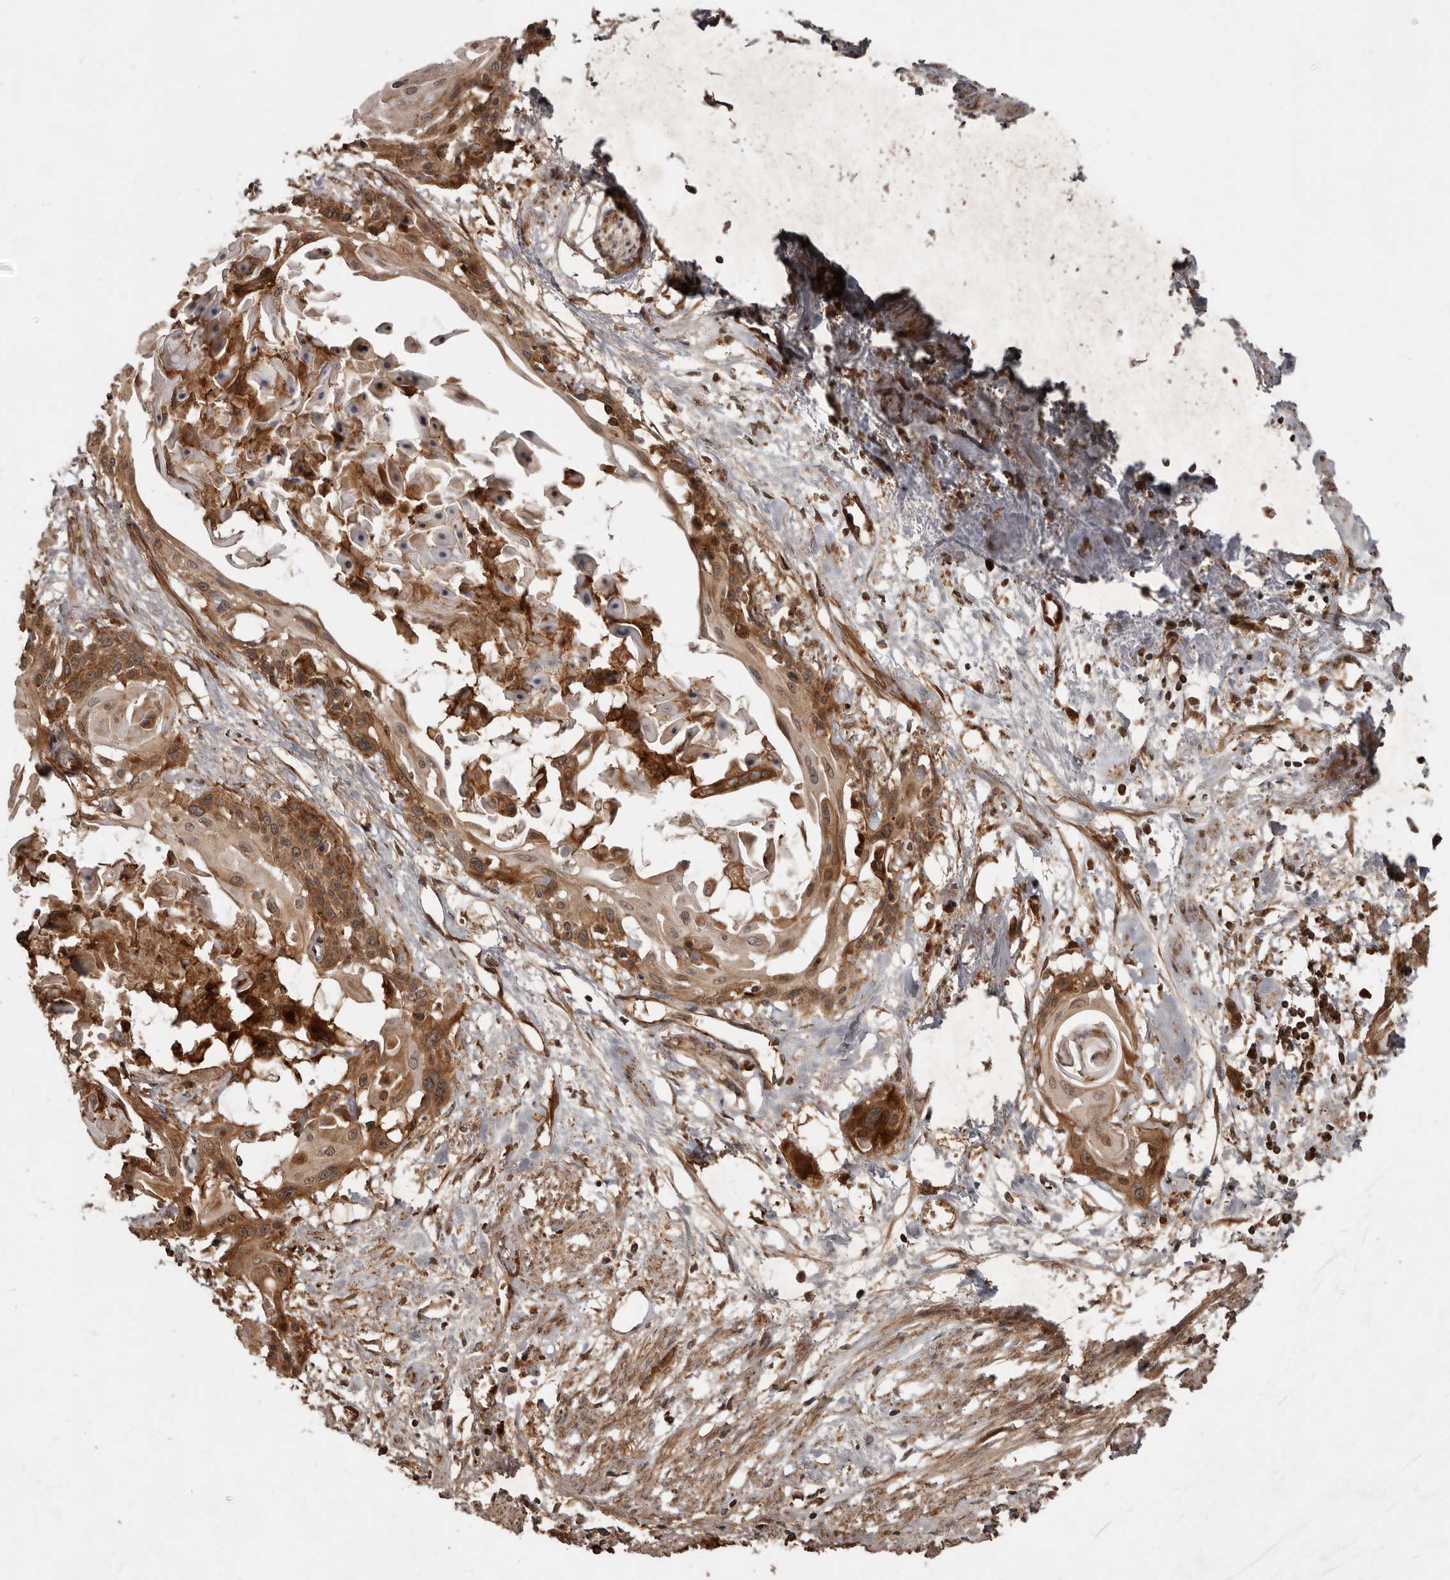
{"staining": {"intensity": "moderate", "quantity": "25%-75%", "location": "cytoplasmic/membranous,nuclear"}, "tissue": "cervical cancer", "cell_type": "Tumor cells", "image_type": "cancer", "snomed": [{"axis": "morphology", "description": "Squamous cell carcinoma, NOS"}, {"axis": "topography", "description": "Cervix"}], "caption": "DAB (3,3'-diaminobenzidine) immunohistochemical staining of human cervical squamous cell carcinoma shows moderate cytoplasmic/membranous and nuclear protein expression in about 25%-75% of tumor cells.", "gene": "STK36", "patient": {"sex": "female", "age": 57}}